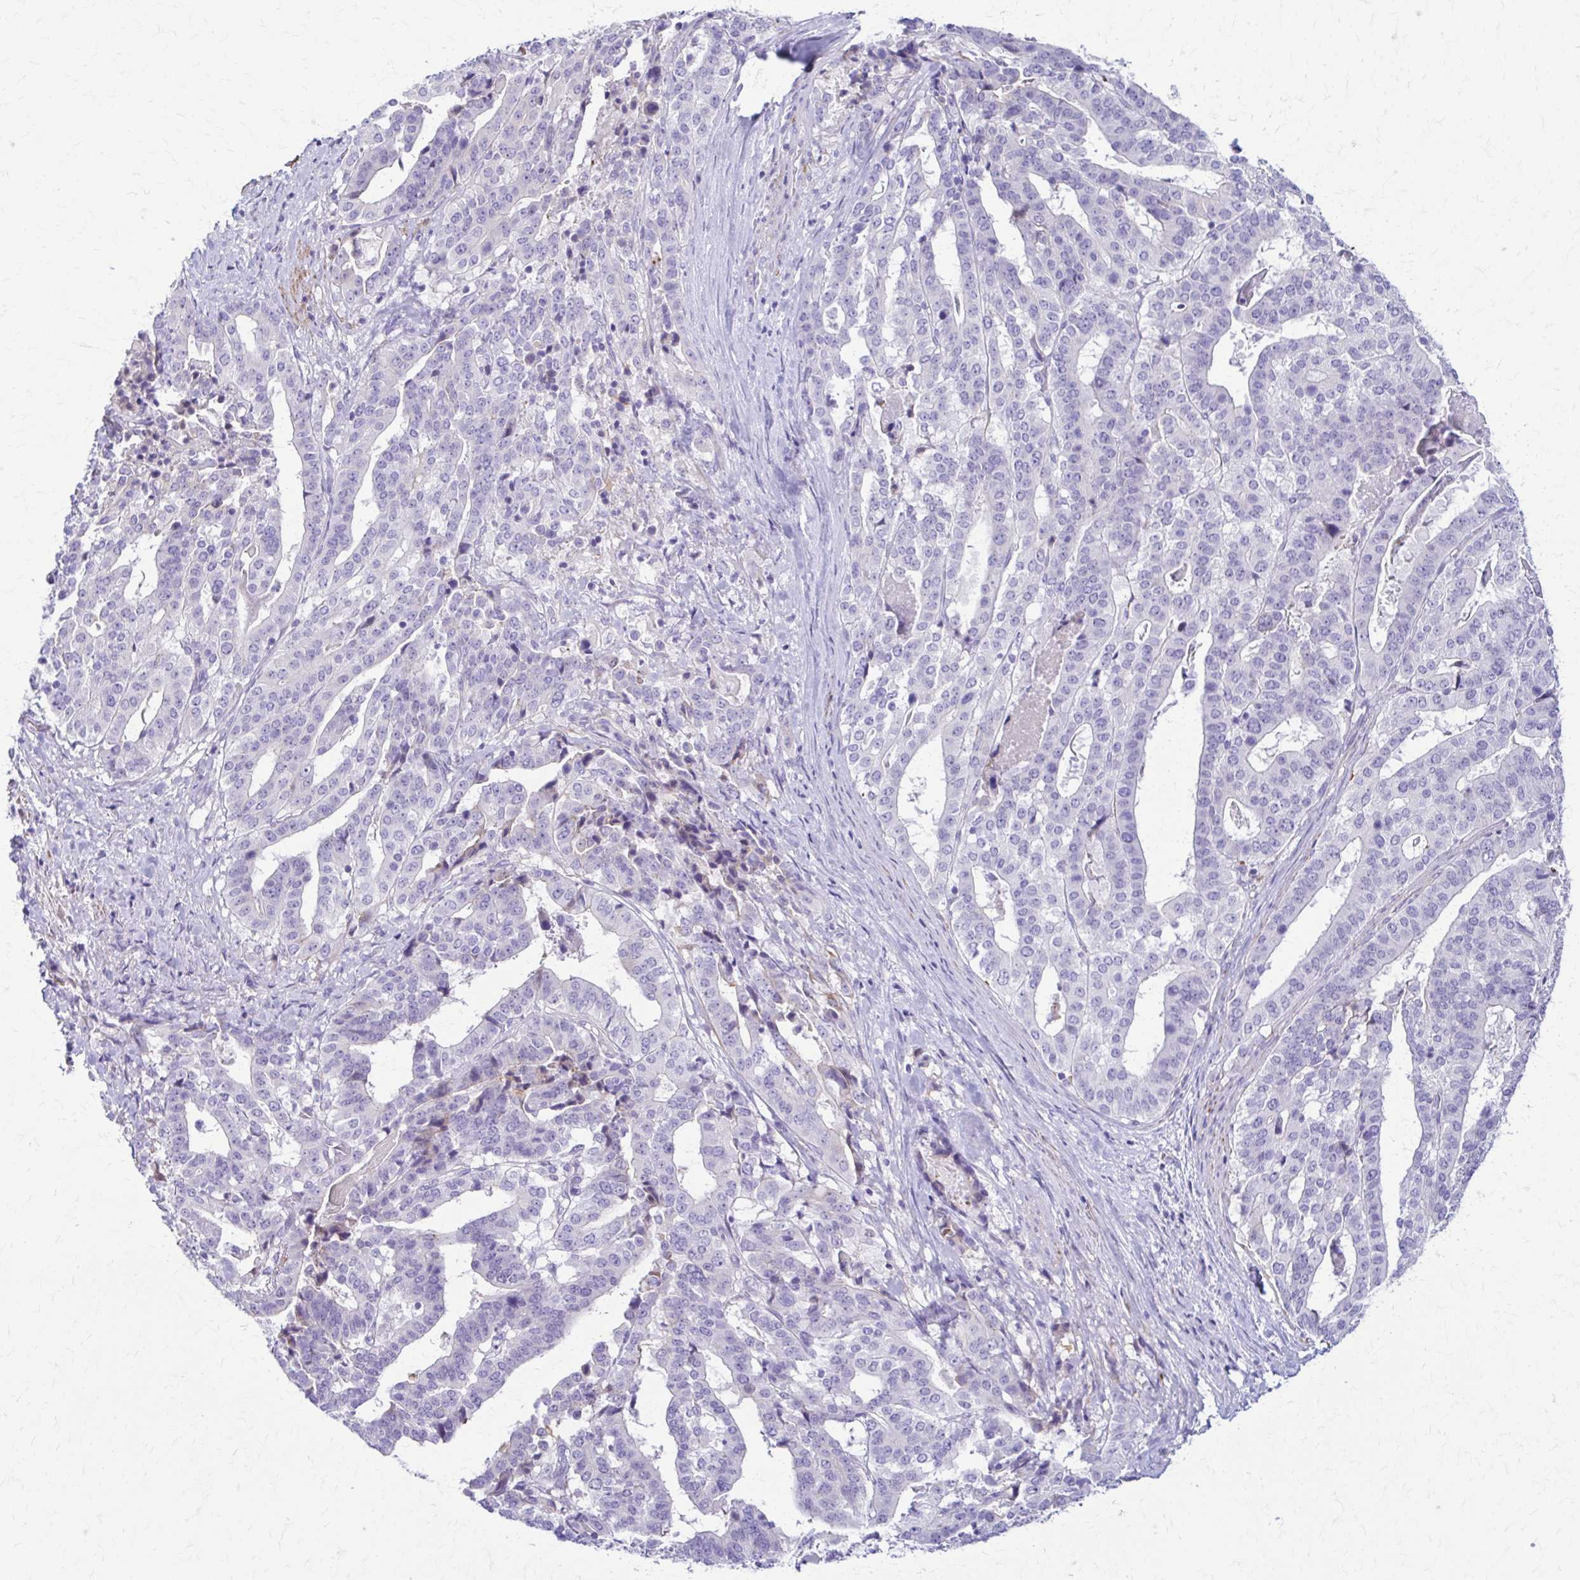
{"staining": {"intensity": "negative", "quantity": "none", "location": "none"}, "tissue": "stomach cancer", "cell_type": "Tumor cells", "image_type": "cancer", "snomed": [{"axis": "morphology", "description": "Adenocarcinoma, NOS"}, {"axis": "topography", "description": "Stomach"}], "caption": "This micrograph is of stomach cancer stained with immunohistochemistry (IHC) to label a protein in brown with the nuclei are counter-stained blue. There is no staining in tumor cells. (Immunohistochemistry (ihc), brightfield microscopy, high magnification).", "gene": "DSP", "patient": {"sex": "male", "age": 48}}